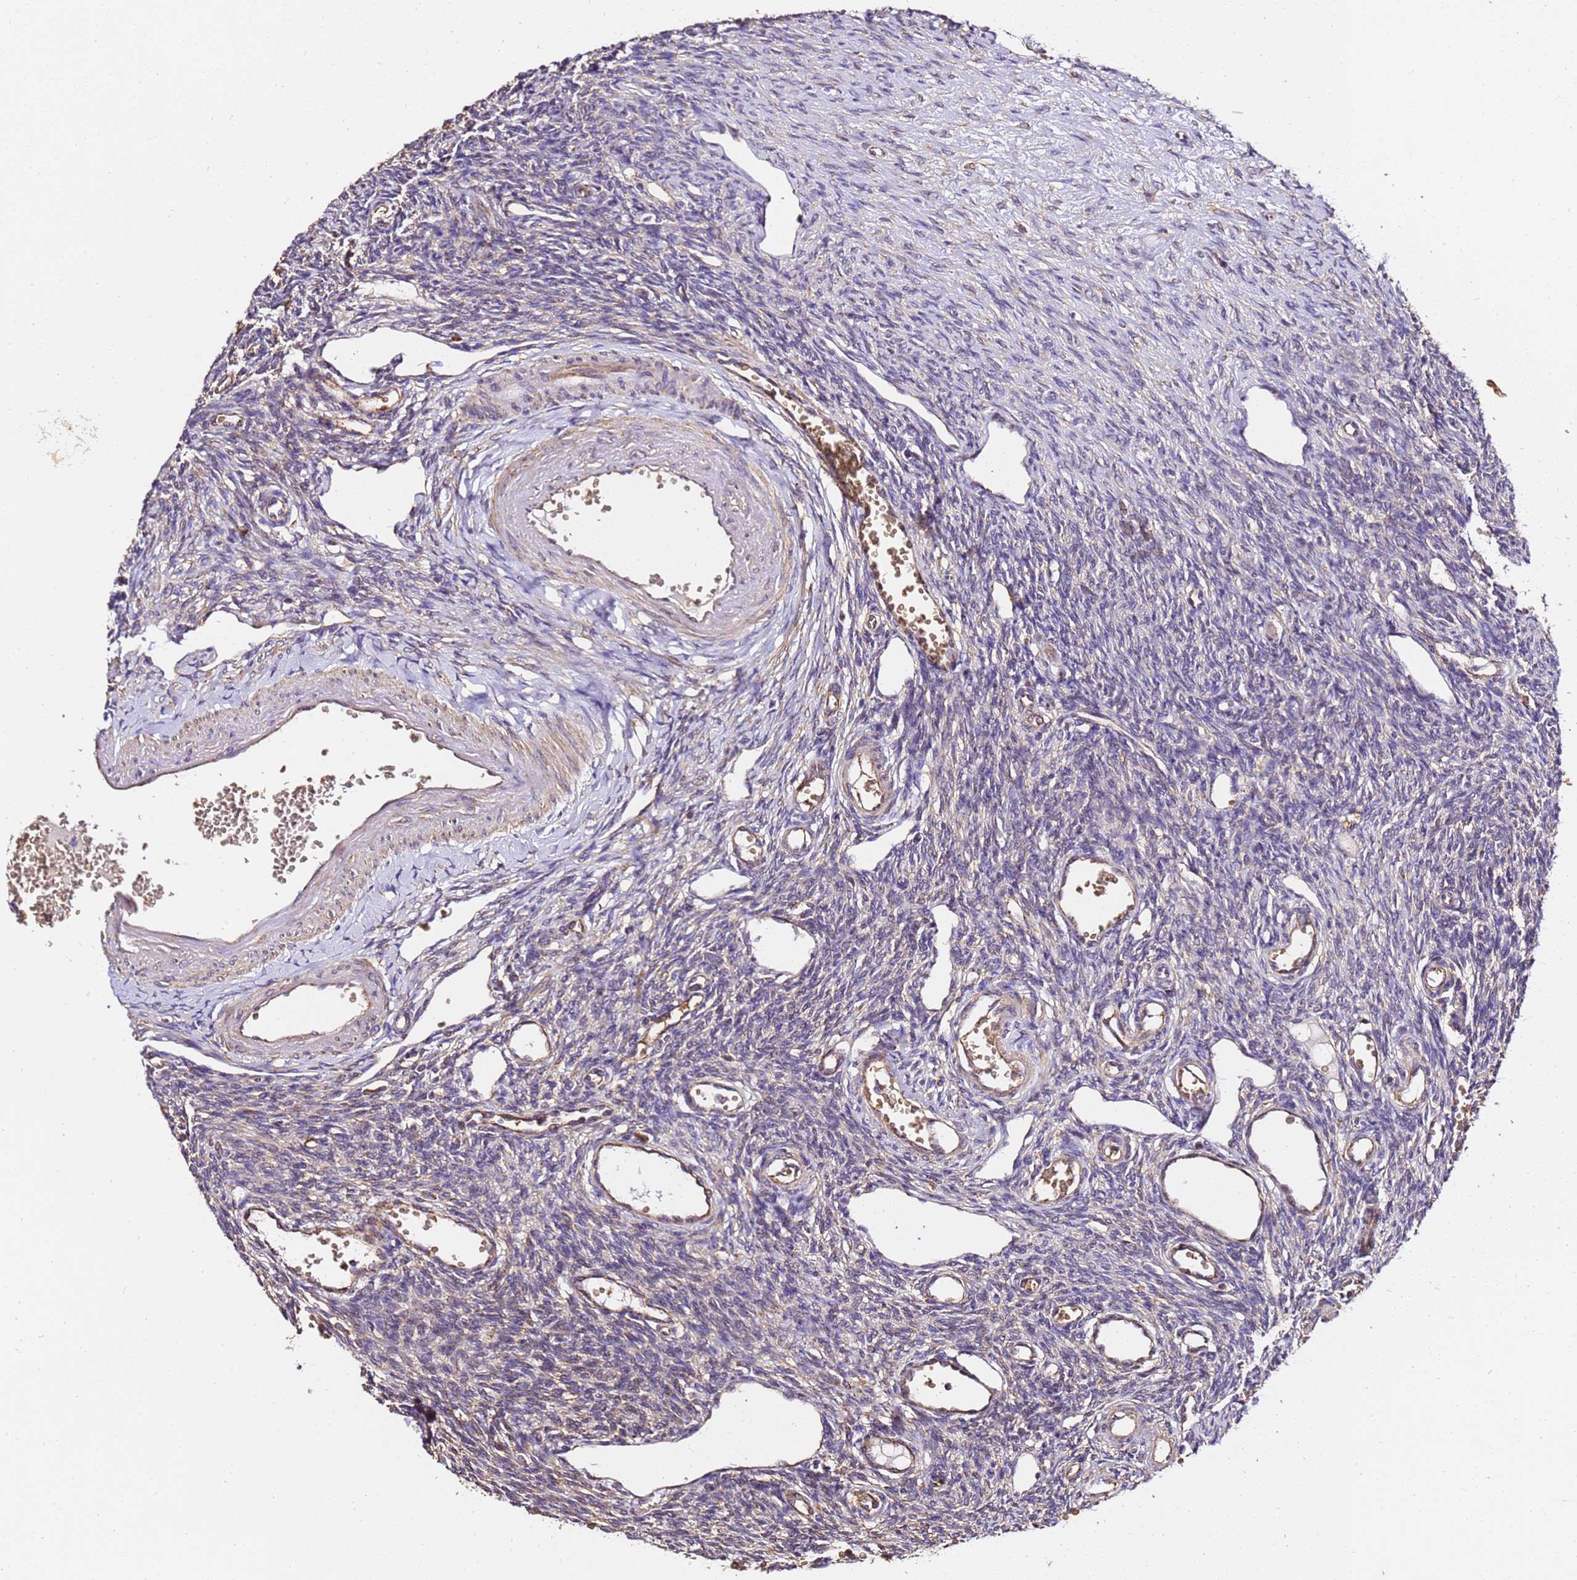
{"staining": {"intensity": "strong", "quantity": ">75%", "location": "cytoplasmic/membranous"}, "tissue": "ovary", "cell_type": "Follicle cells", "image_type": "normal", "snomed": [{"axis": "morphology", "description": "Normal tissue, NOS"}, {"axis": "morphology", "description": "Cyst, NOS"}, {"axis": "topography", "description": "Ovary"}], "caption": "The immunohistochemical stain highlights strong cytoplasmic/membranous staining in follicle cells of normal ovary. The protein of interest is stained brown, and the nuclei are stained in blue (DAB (3,3'-diaminobenzidine) IHC with brightfield microscopy, high magnification).", "gene": "LRRIQ1", "patient": {"sex": "female", "age": 33}}